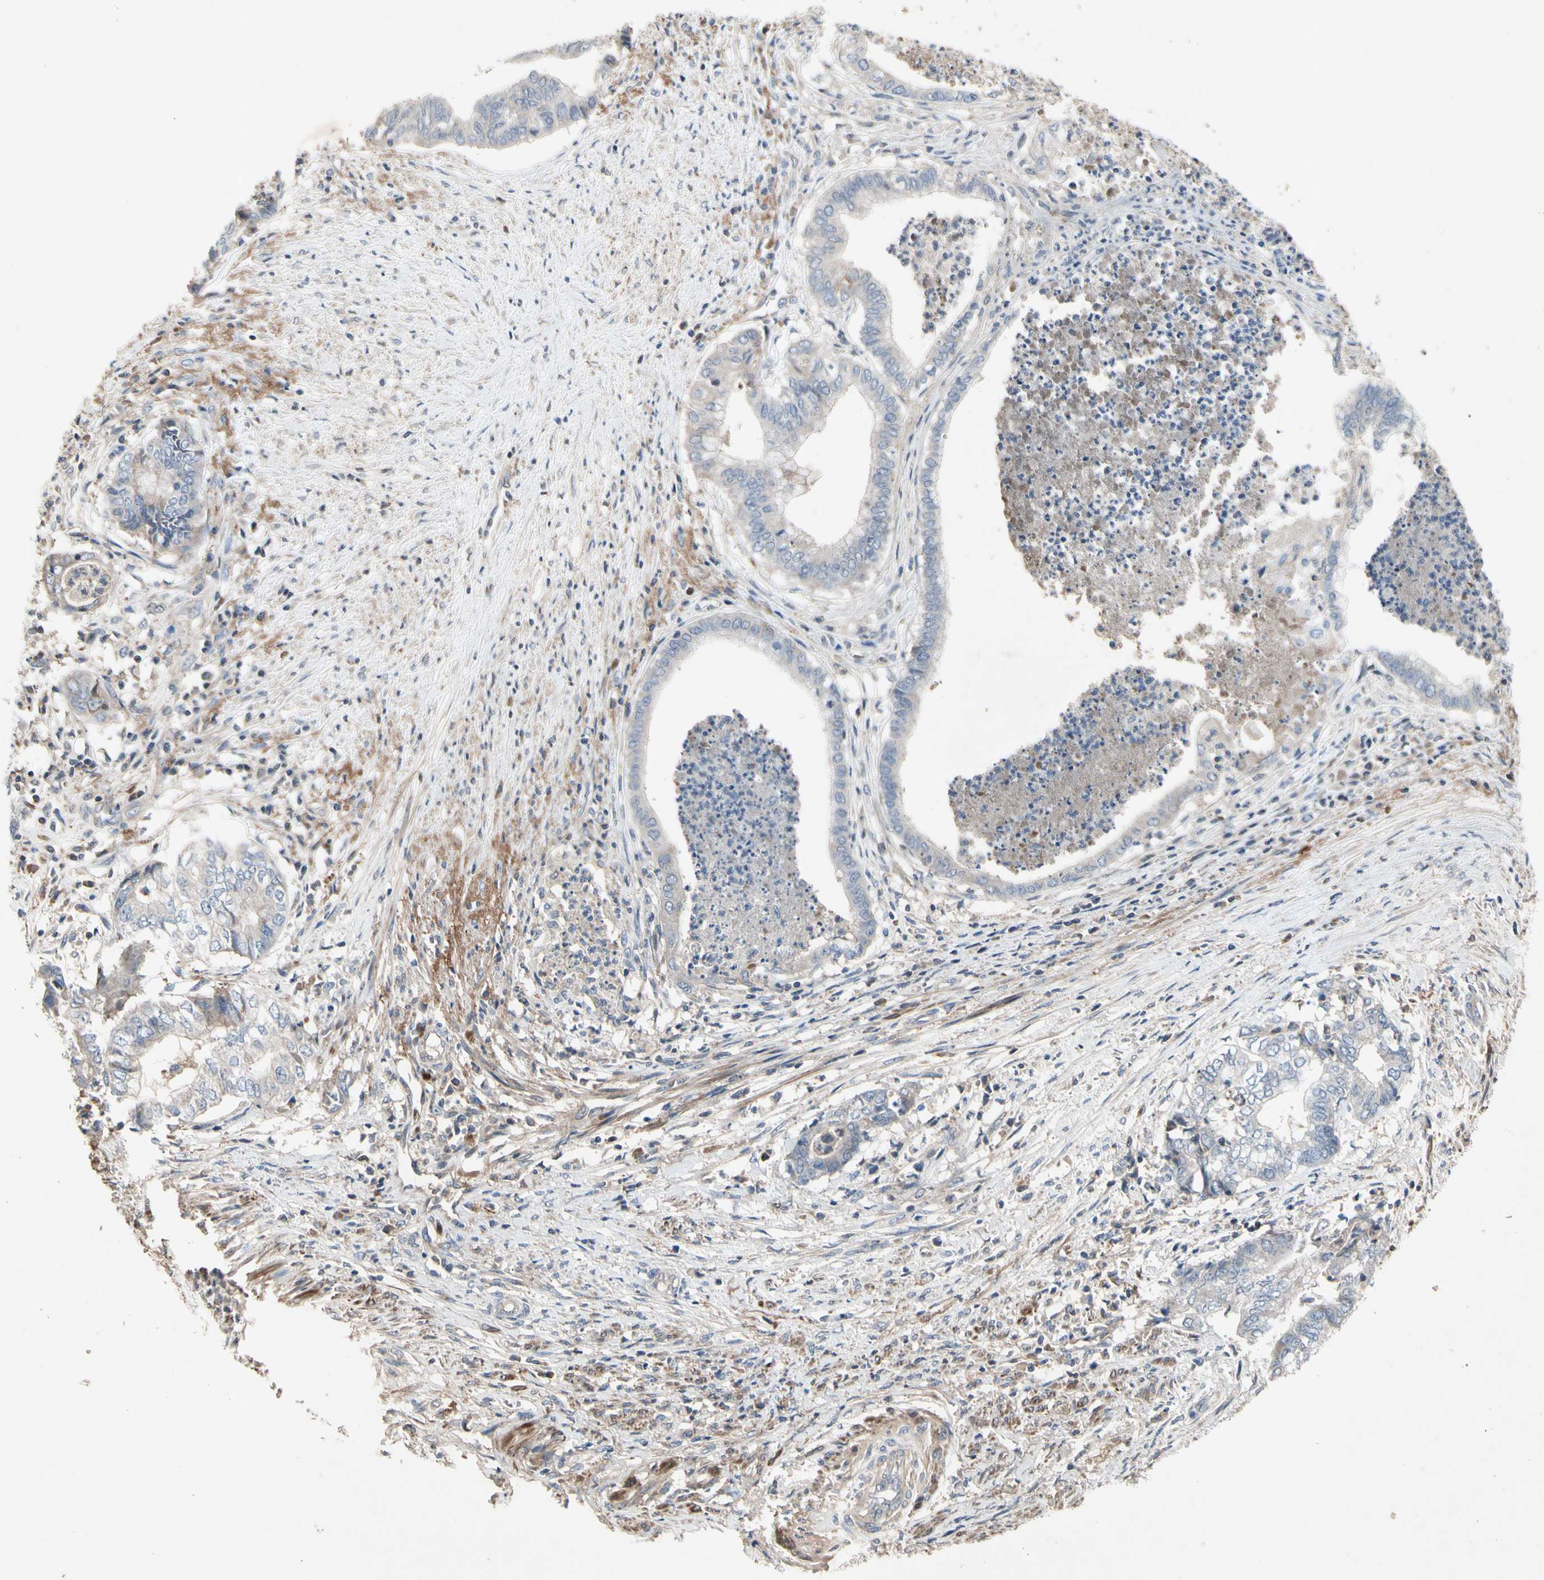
{"staining": {"intensity": "negative", "quantity": "none", "location": "none"}, "tissue": "endometrial cancer", "cell_type": "Tumor cells", "image_type": "cancer", "snomed": [{"axis": "morphology", "description": "Necrosis, NOS"}, {"axis": "morphology", "description": "Adenocarcinoma, NOS"}, {"axis": "topography", "description": "Endometrium"}], "caption": "Tumor cells show no significant protein staining in endometrial adenocarcinoma.", "gene": "CRTAC1", "patient": {"sex": "female", "age": 79}}